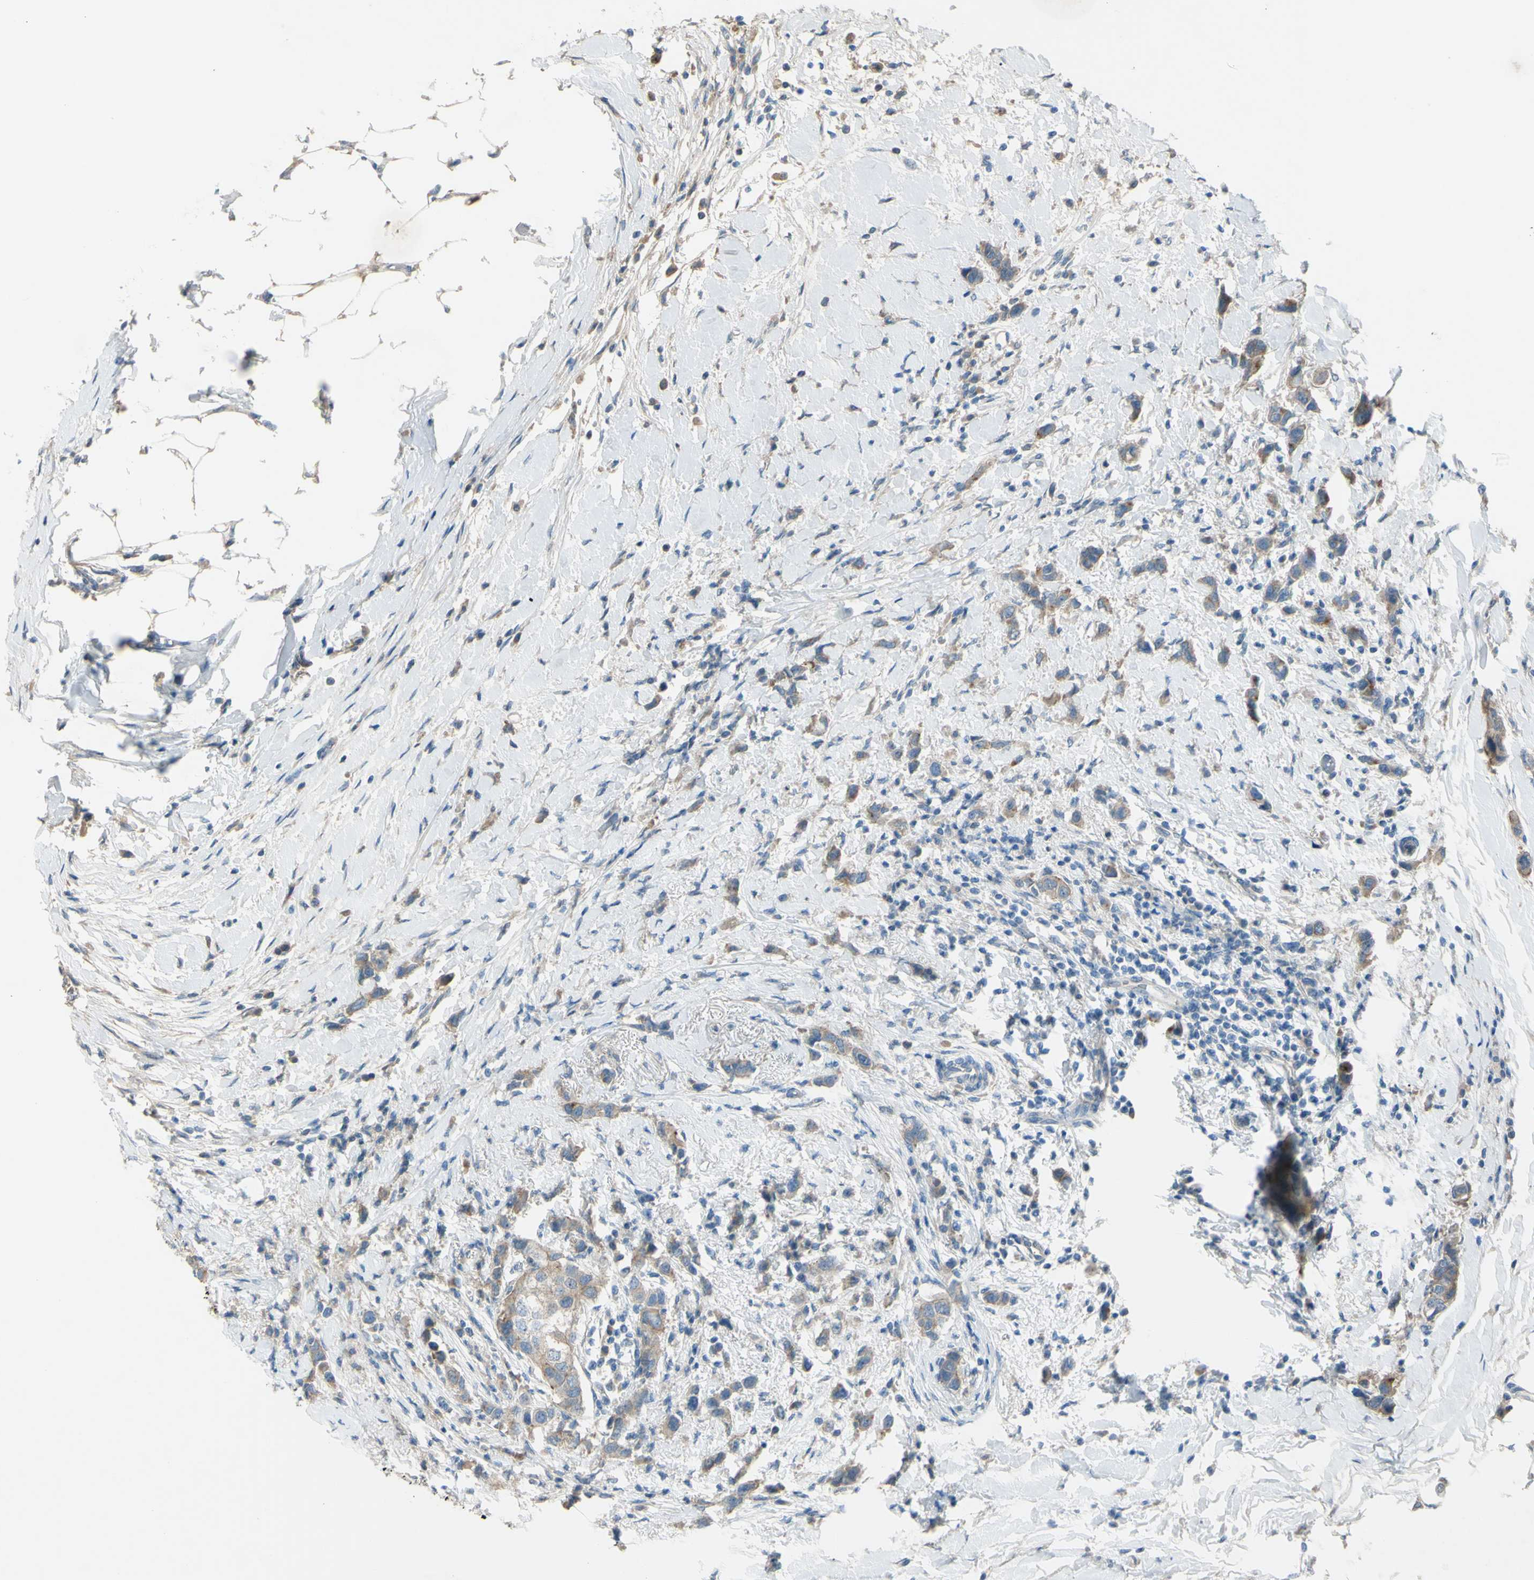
{"staining": {"intensity": "moderate", "quantity": ">75%", "location": "cytoplasmic/membranous"}, "tissue": "breast cancer", "cell_type": "Tumor cells", "image_type": "cancer", "snomed": [{"axis": "morphology", "description": "Normal tissue, NOS"}, {"axis": "morphology", "description": "Duct carcinoma"}, {"axis": "topography", "description": "Breast"}], "caption": "The image exhibits staining of intraductal carcinoma (breast), revealing moderate cytoplasmic/membranous protein positivity (brown color) within tumor cells. (DAB (3,3'-diaminobenzidine) IHC with brightfield microscopy, high magnification).", "gene": "ATRN", "patient": {"sex": "female", "age": 50}}